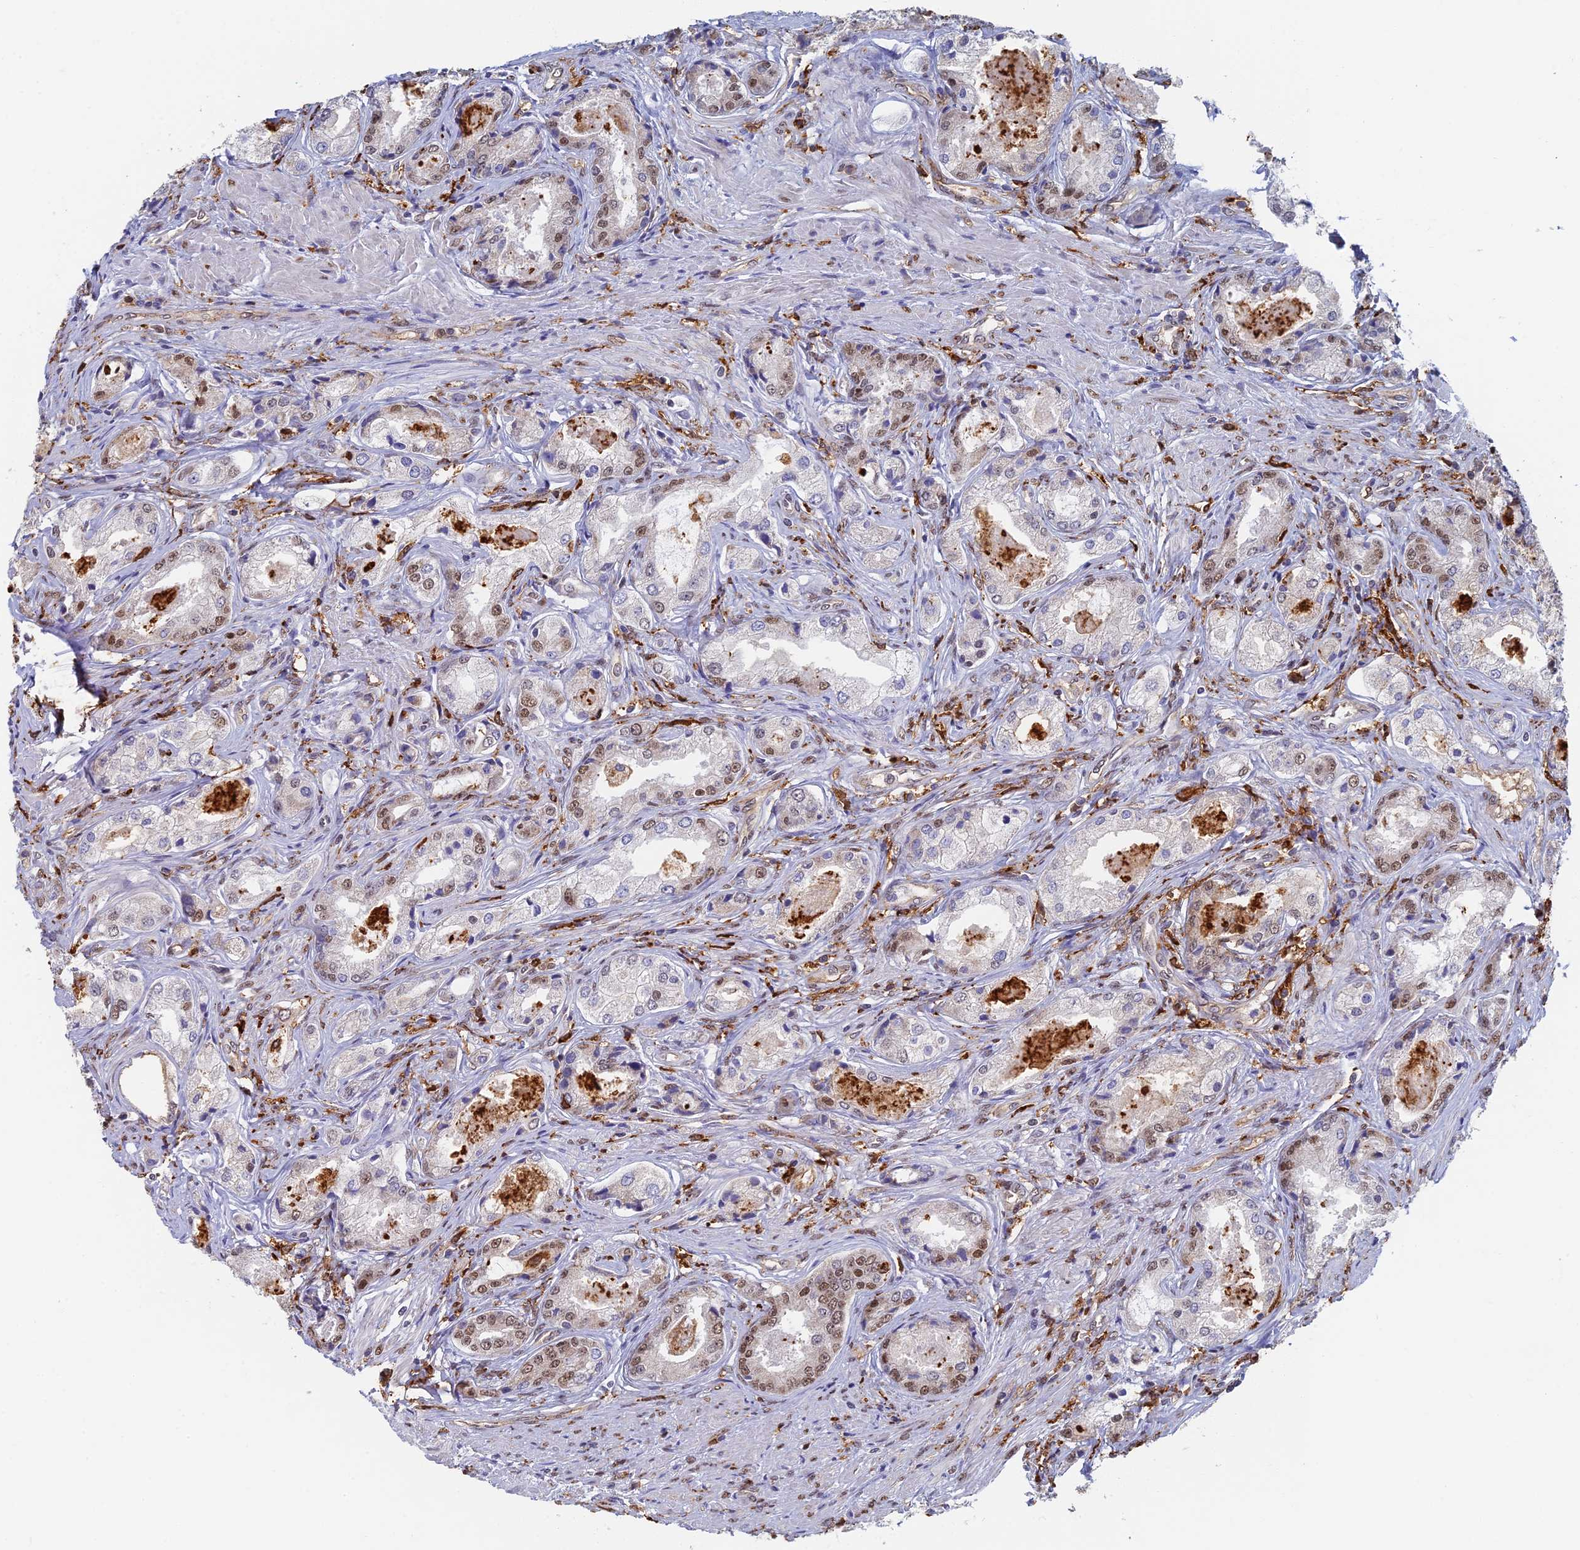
{"staining": {"intensity": "moderate", "quantity": "<25%", "location": "nuclear"}, "tissue": "prostate cancer", "cell_type": "Tumor cells", "image_type": "cancer", "snomed": [{"axis": "morphology", "description": "Adenocarcinoma, Low grade"}, {"axis": "topography", "description": "Prostate"}], "caption": "Low-grade adenocarcinoma (prostate) stained for a protein (brown) shows moderate nuclear positive staining in about <25% of tumor cells.", "gene": "GPATCH1", "patient": {"sex": "male", "age": 68}}